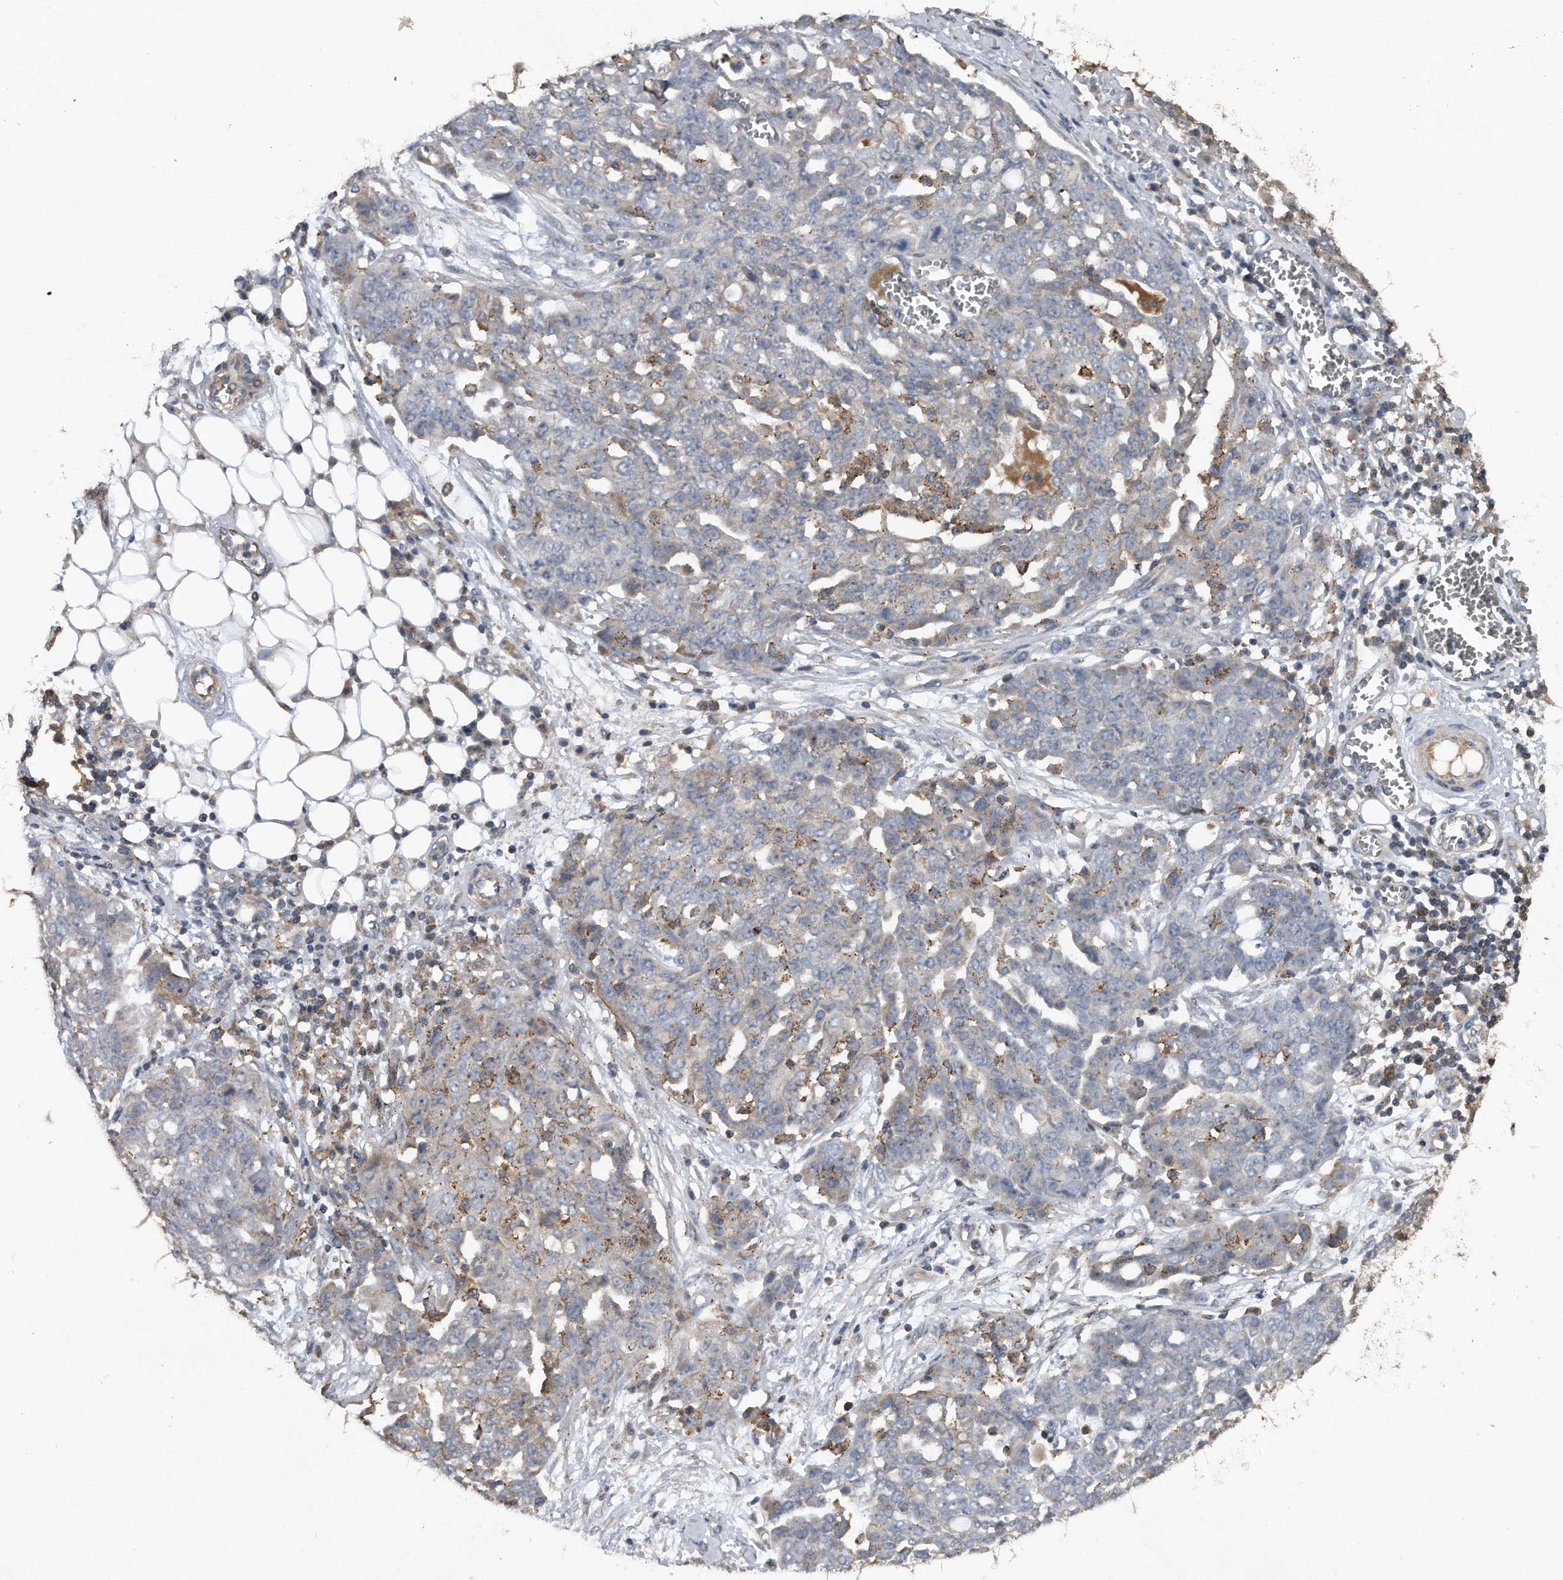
{"staining": {"intensity": "moderate", "quantity": "<25%", "location": "cytoplasmic/membranous"}, "tissue": "ovarian cancer", "cell_type": "Tumor cells", "image_type": "cancer", "snomed": [{"axis": "morphology", "description": "Cystadenocarcinoma, serous, NOS"}, {"axis": "topography", "description": "Soft tissue"}, {"axis": "topography", "description": "Ovary"}], "caption": "Immunohistochemical staining of human ovarian cancer (serous cystadenocarcinoma) demonstrates low levels of moderate cytoplasmic/membranous staining in about <25% of tumor cells.", "gene": "KCND3", "patient": {"sex": "female", "age": 57}}